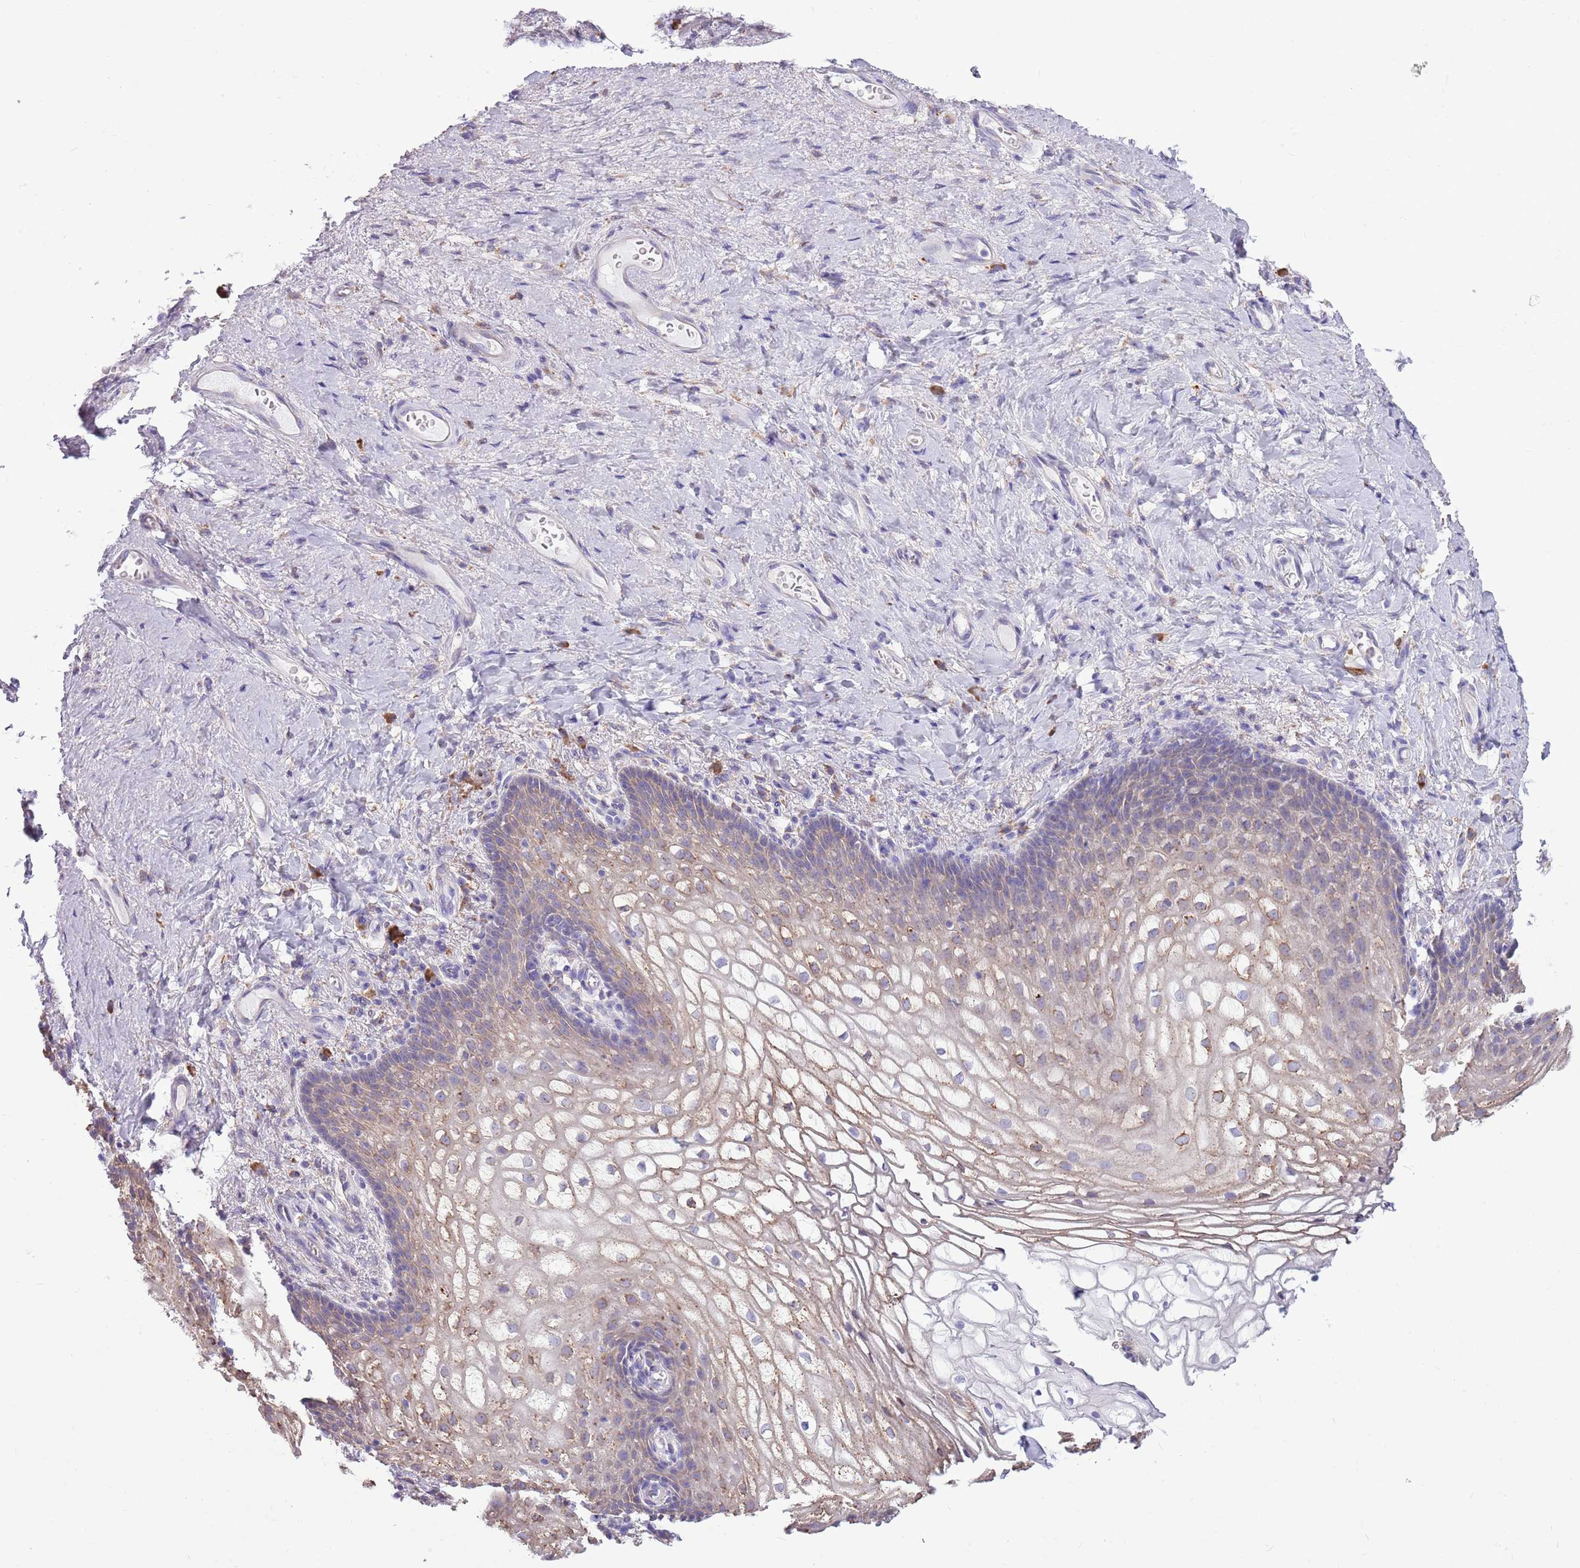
{"staining": {"intensity": "weak", "quantity": "<25%", "location": "cytoplasmic/membranous"}, "tissue": "vagina", "cell_type": "Squamous epithelial cells", "image_type": "normal", "snomed": [{"axis": "morphology", "description": "Normal tissue, NOS"}, {"axis": "topography", "description": "Vagina"}], "caption": "Histopathology image shows no protein expression in squamous epithelial cells of normal vagina. (DAB (3,3'-diaminobenzidine) immunohistochemistry with hematoxylin counter stain).", "gene": "KCTD19", "patient": {"sex": "female", "age": 60}}